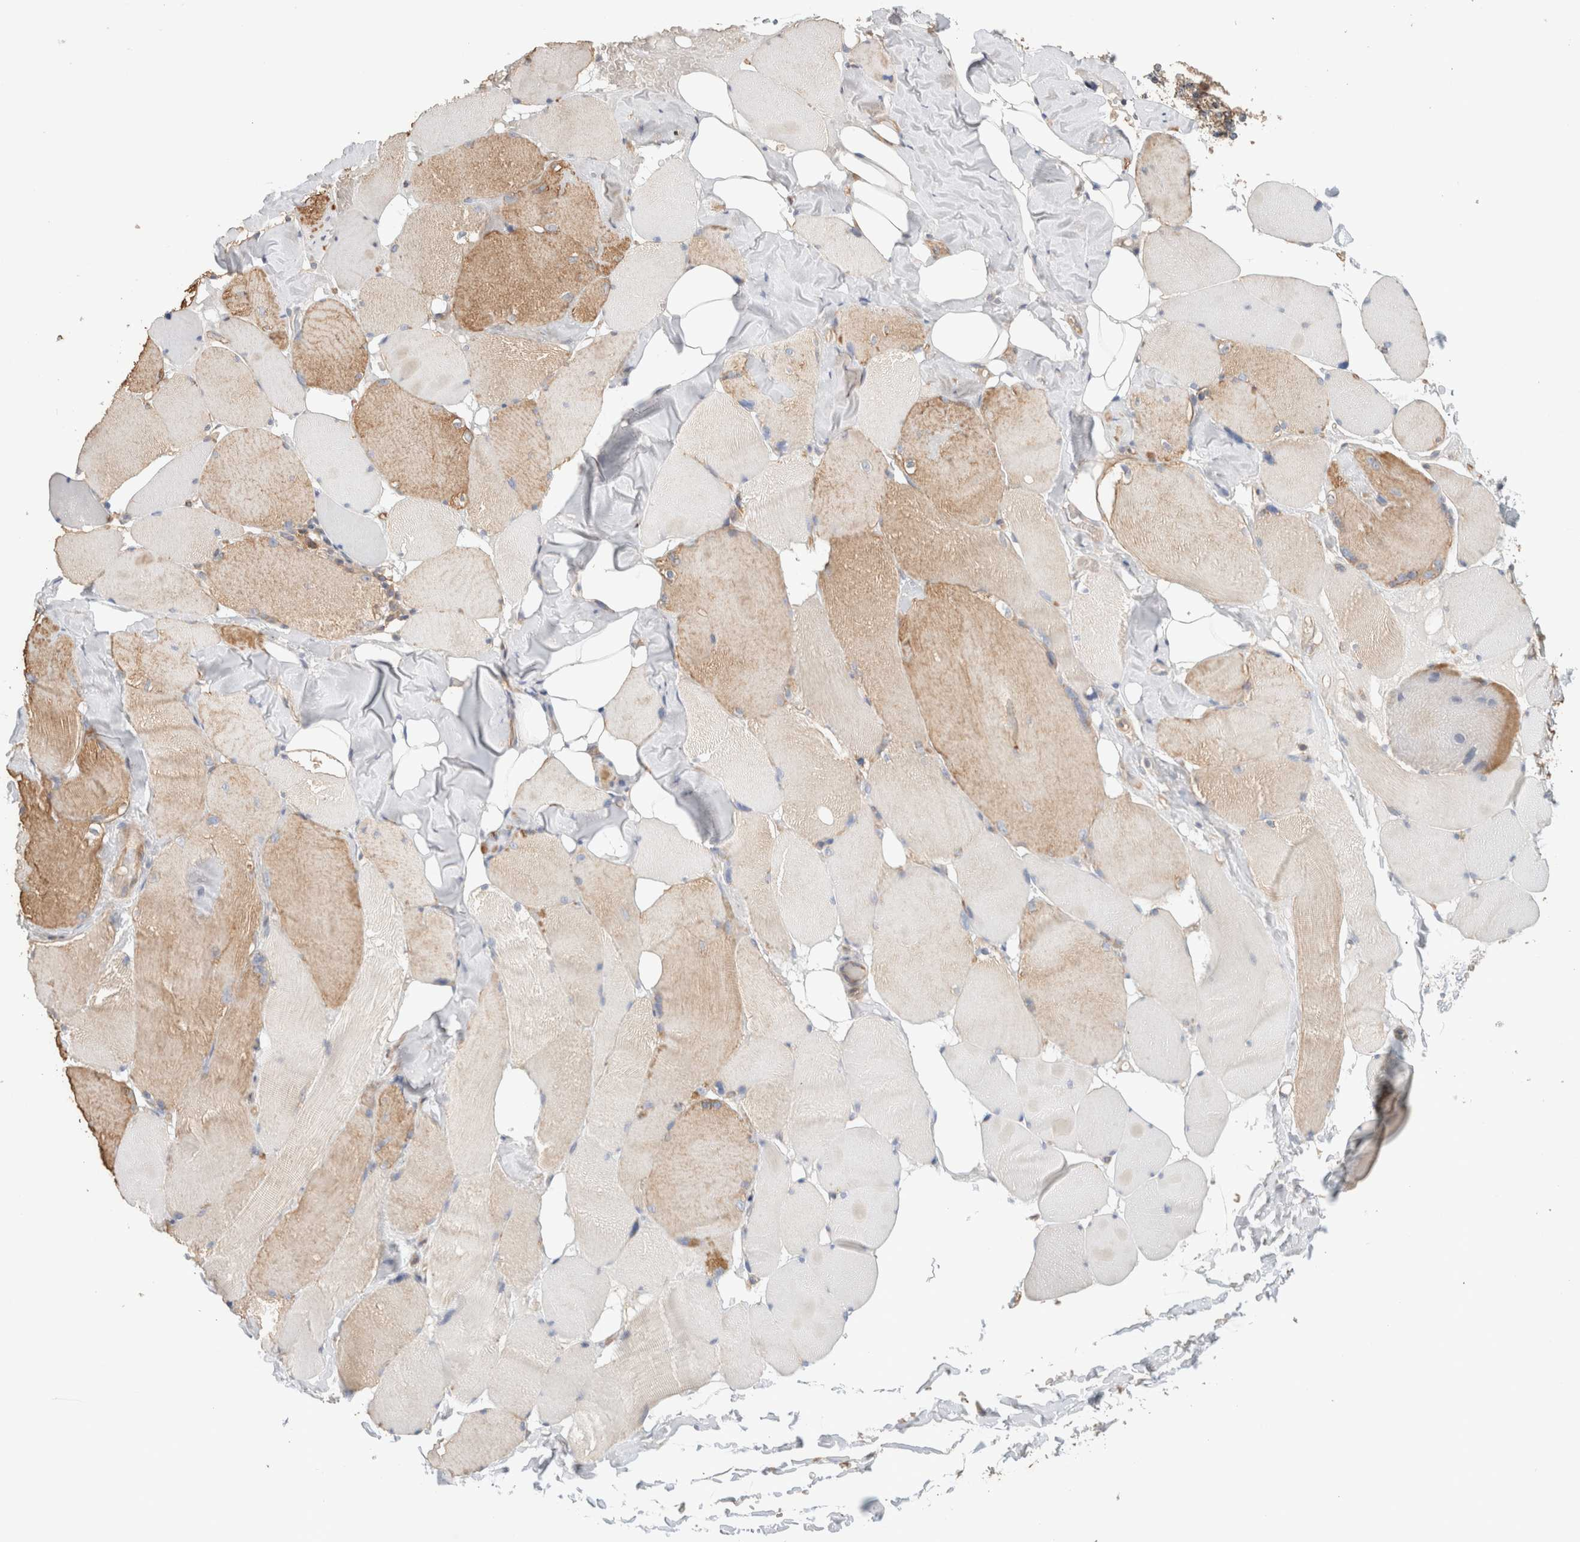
{"staining": {"intensity": "moderate", "quantity": "<25%", "location": "cytoplasmic/membranous"}, "tissue": "skeletal muscle", "cell_type": "Myocytes", "image_type": "normal", "snomed": [{"axis": "morphology", "description": "Normal tissue, NOS"}, {"axis": "topography", "description": "Skin"}, {"axis": "topography", "description": "Skeletal muscle"}], "caption": "Immunohistochemical staining of benign skeletal muscle demonstrates <25% levels of moderate cytoplasmic/membranous protein expression in approximately <25% of myocytes. (Stains: DAB in brown, nuclei in blue, Microscopy: brightfield microscopy at high magnification).", "gene": "CFAP418", "patient": {"sex": "male", "age": 83}}